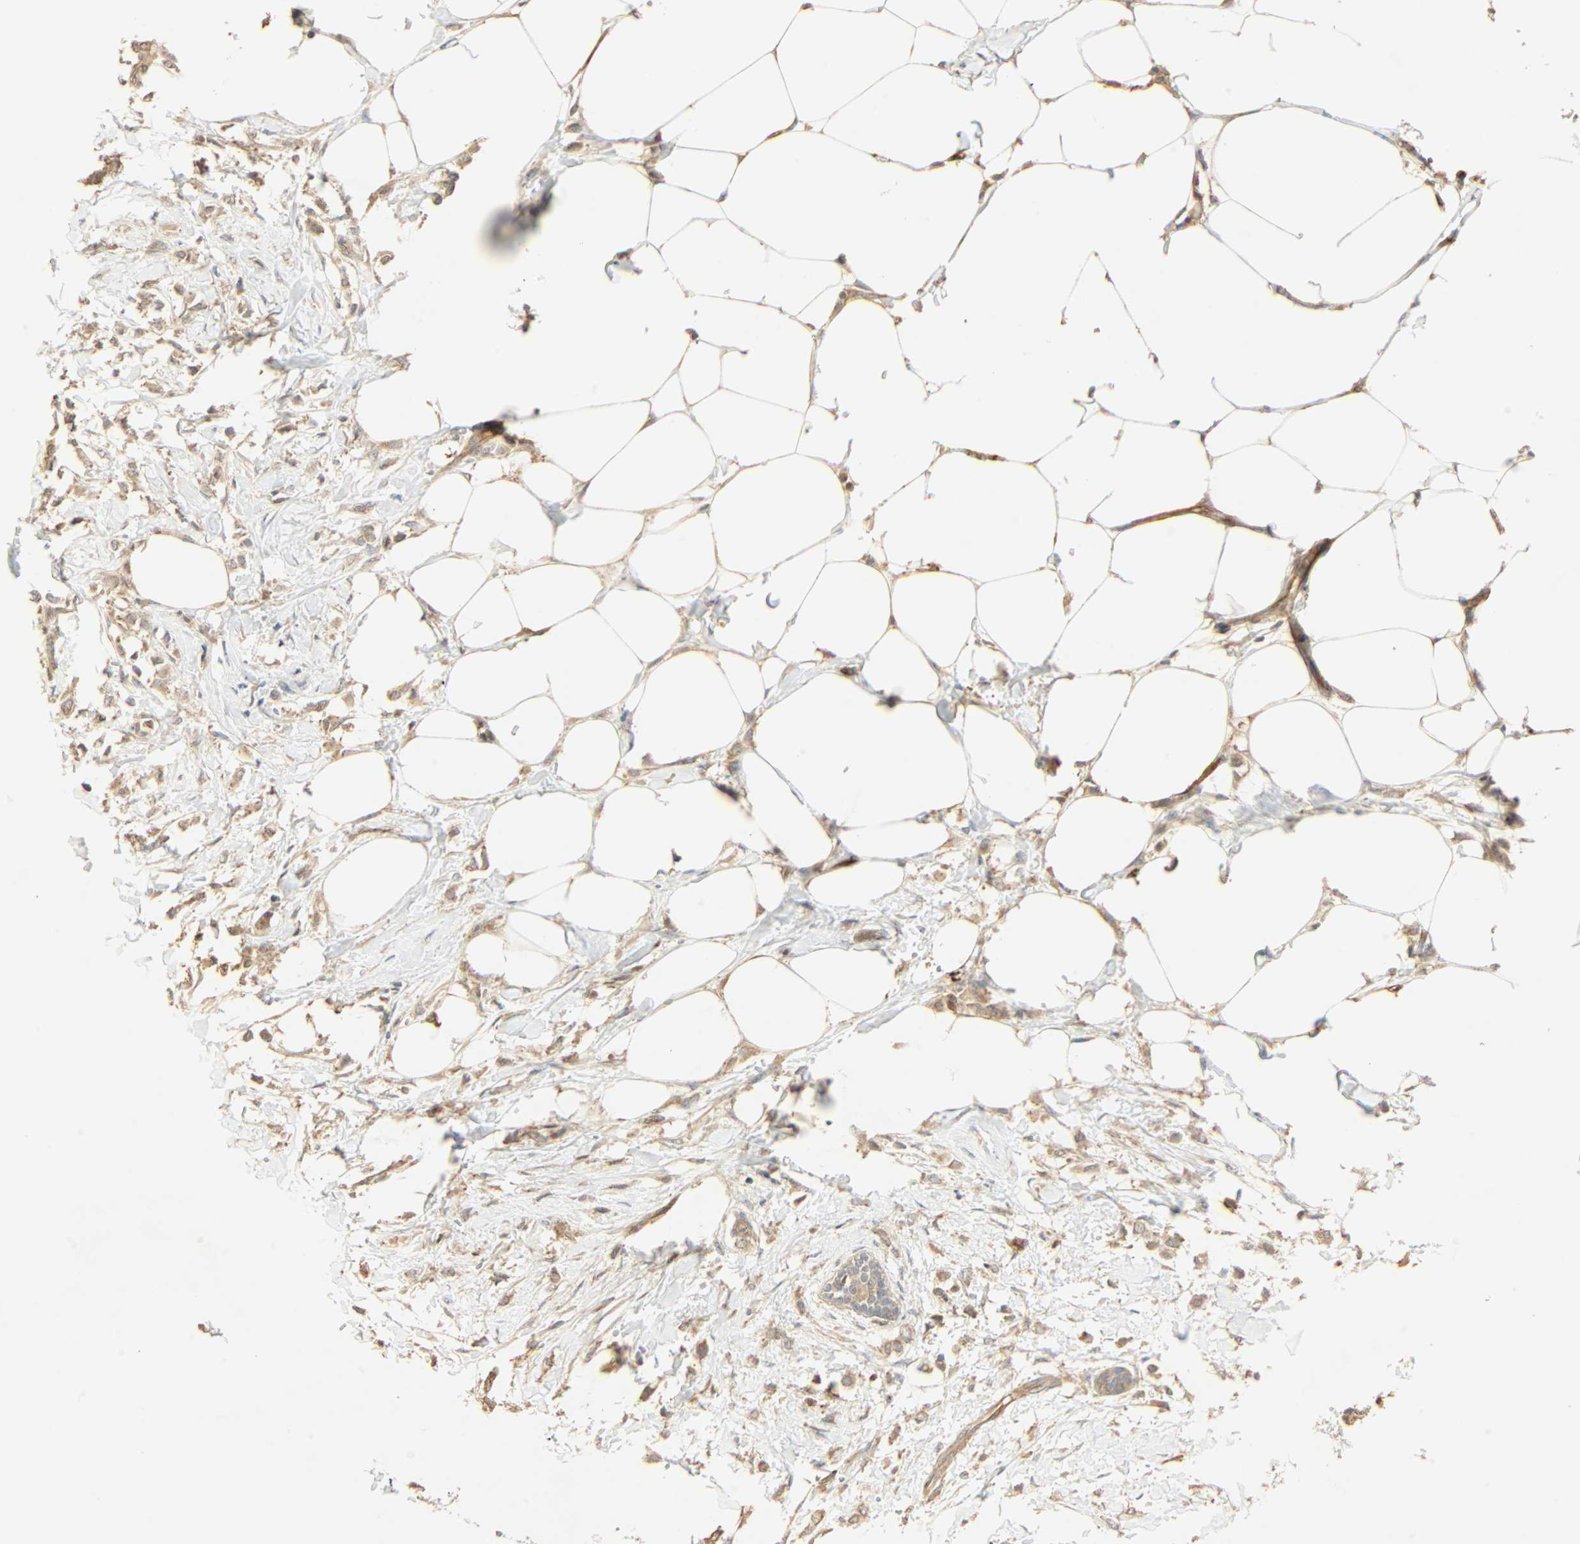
{"staining": {"intensity": "weak", "quantity": ">75%", "location": "cytoplasmic/membranous"}, "tissue": "breast cancer", "cell_type": "Tumor cells", "image_type": "cancer", "snomed": [{"axis": "morphology", "description": "Lobular carcinoma, in situ"}, {"axis": "morphology", "description": "Lobular carcinoma"}, {"axis": "topography", "description": "Breast"}], "caption": "Breast cancer tissue shows weak cytoplasmic/membranous positivity in about >75% of tumor cells", "gene": "GALK1", "patient": {"sex": "female", "age": 41}}